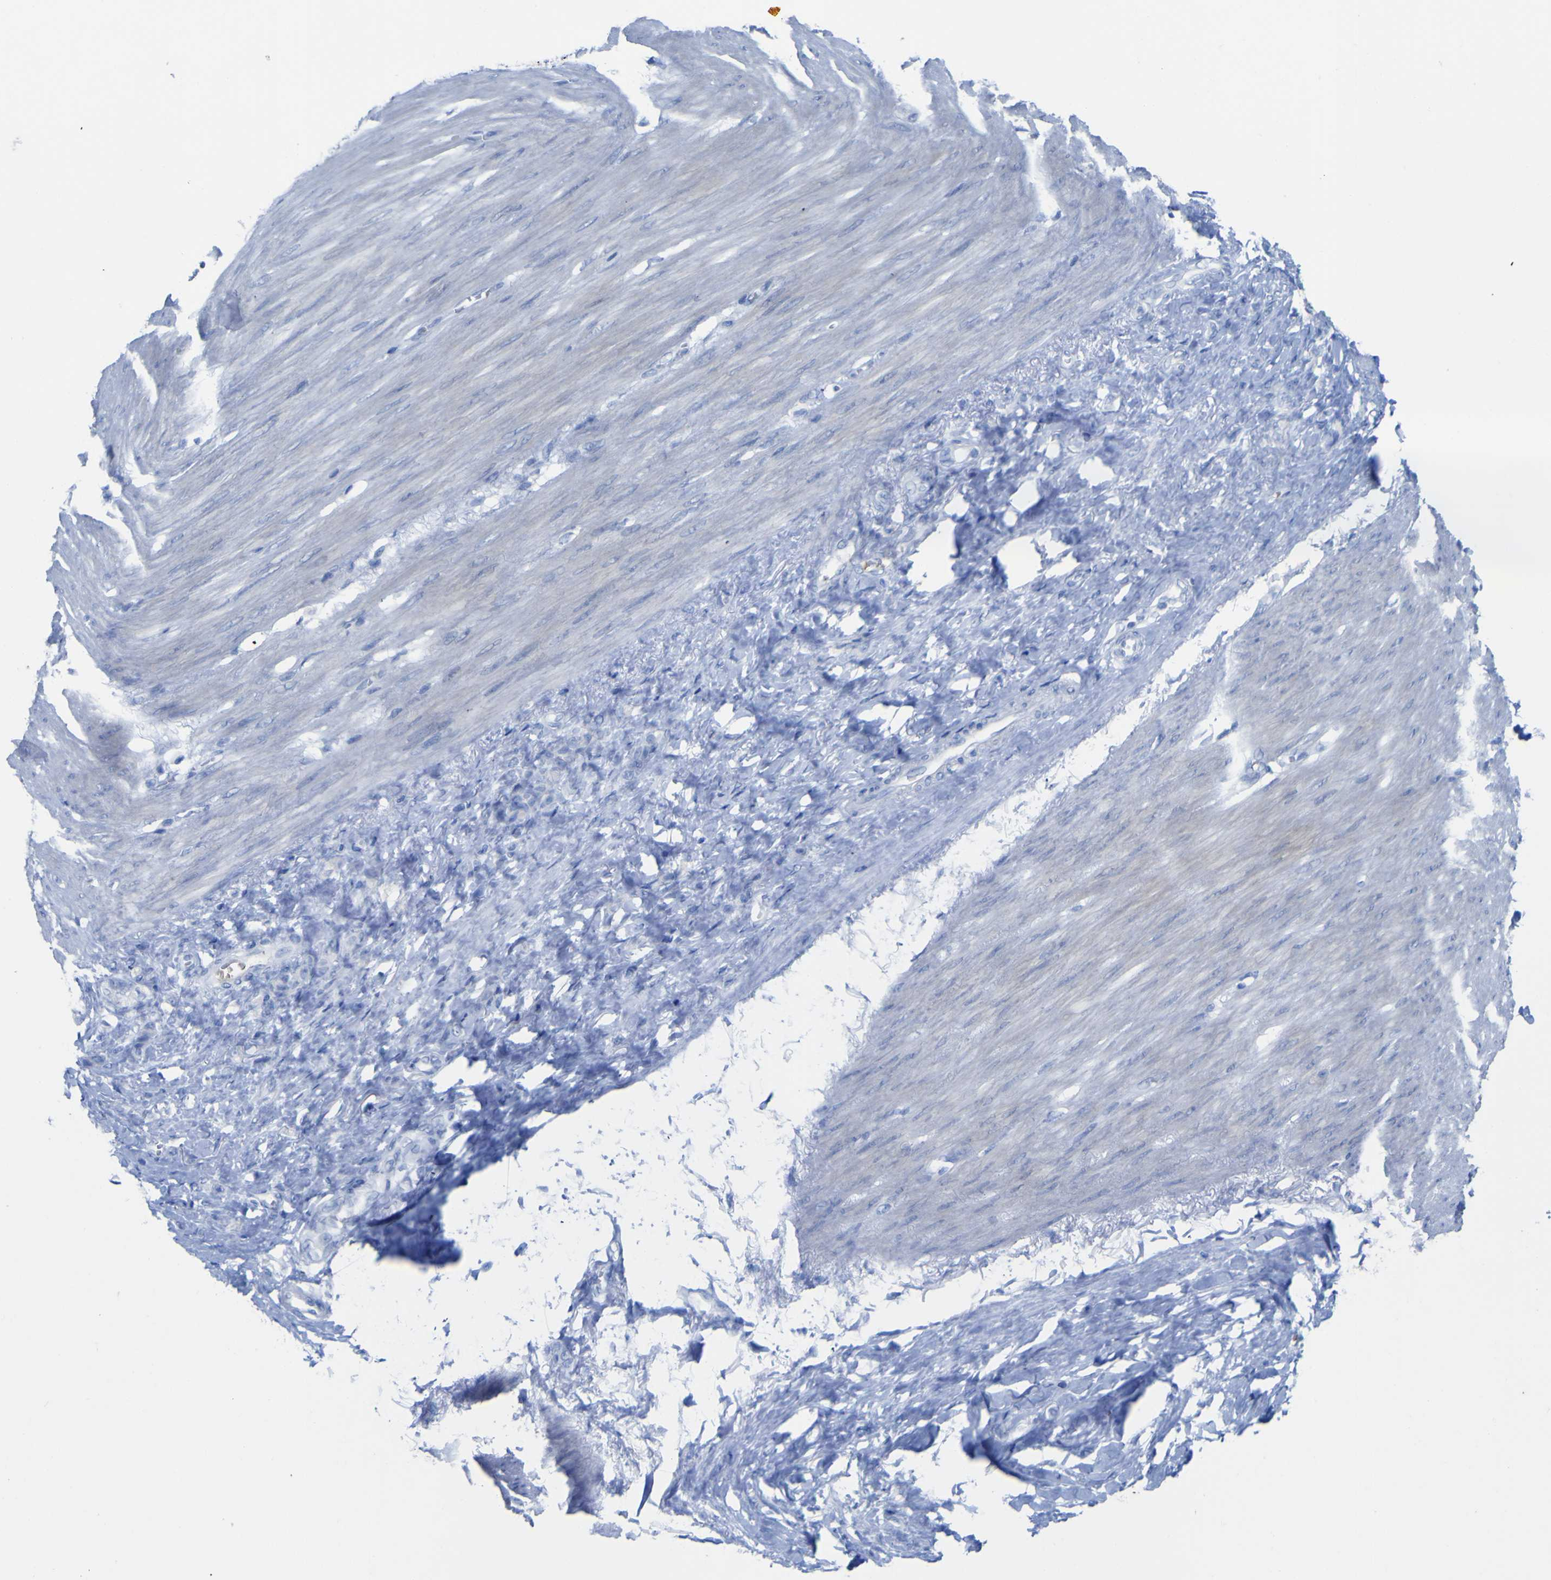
{"staining": {"intensity": "negative", "quantity": "none", "location": "none"}, "tissue": "stomach cancer", "cell_type": "Tumor cells", "image_type": "cancer", "snomed": [{"axis": "morphology", "description": "Adenocarcinoma, NOS"}, {"axis": "topography", "description": "Stomach"}], "caption": "High power microscopy image of an immunohistochemistry (IHC) photomicrograph of stomach cancer (adenocarcinoma), revealing no significant staining in tumor cells.", "gene": "GCM1", "patient": {"sex": "male", "age": 82}}